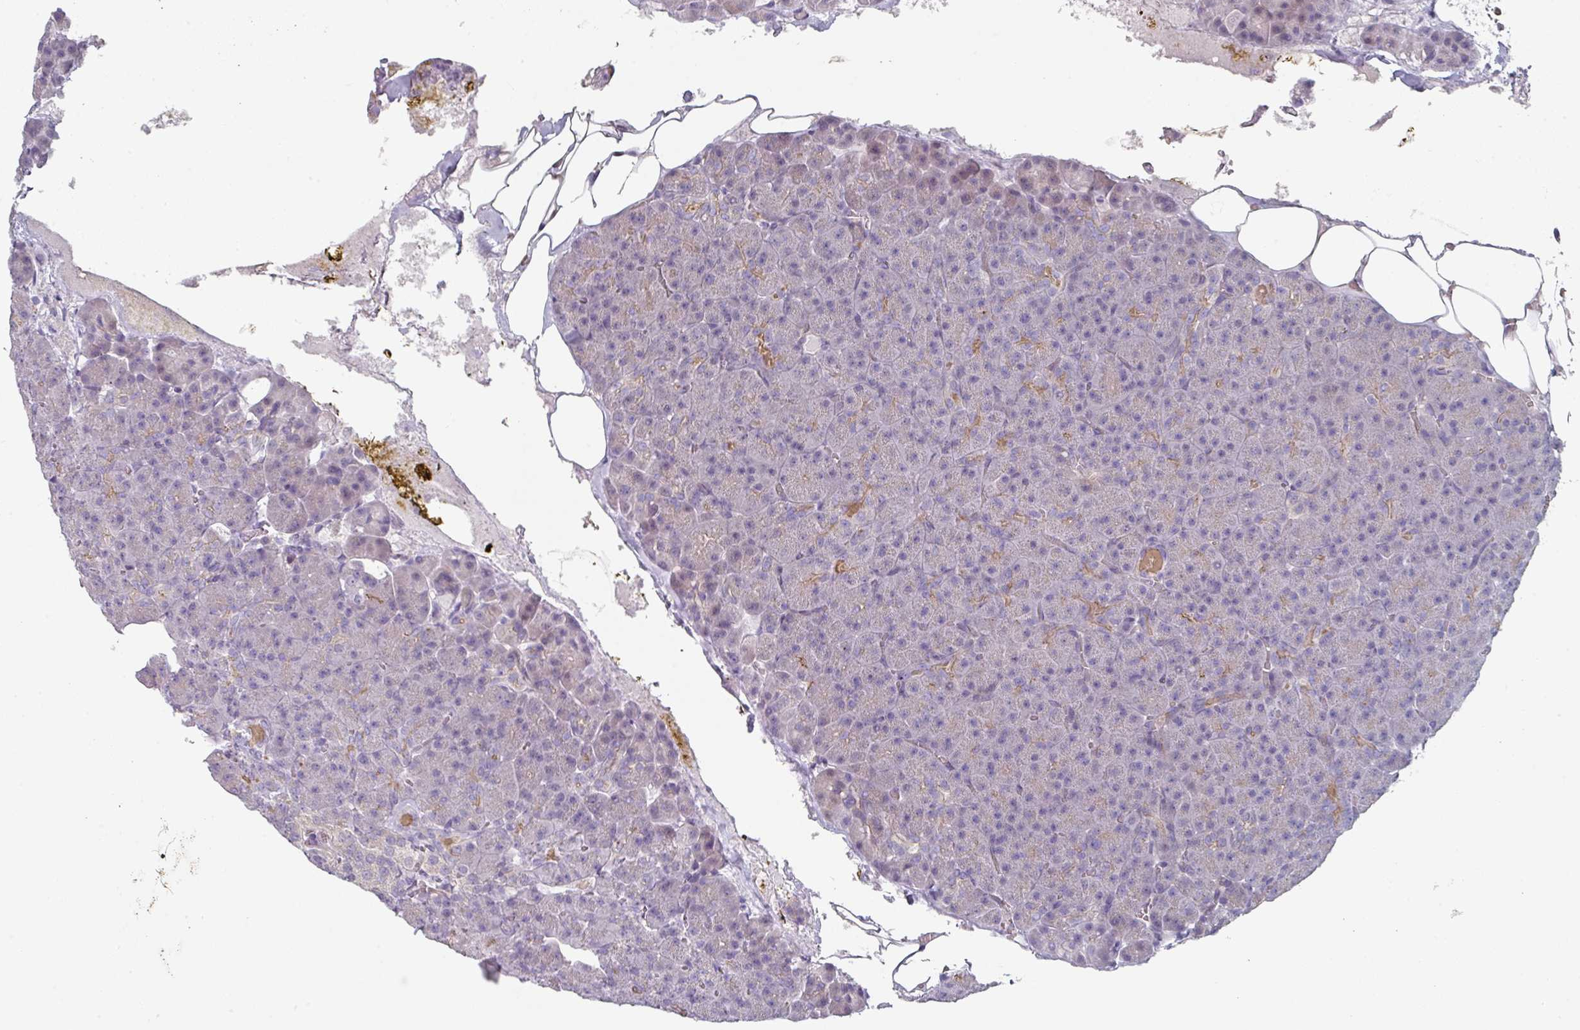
{"staining": {"intensity": "moderate", "quantity": "<25%", "location": "cytoplasmic/membranous"}, "tissue": "pancreas", "cell_type": "Exocrine glandular cells", "image_type": "normal", "snomed": [{"axis": "morphology", "description": "Normal tissue, NOS"}, {"axis": "topography", "description": "Pancreas"}], "caption": "IHC micrograph of normal human pancreas stained for a protein (brown), which exhibits low levels of moderate cytoplasmic/membranous expression in approximately <25% of exocrine glandular cells.", "gene": "WSB2", "patient": {"sex": "female", "age": 74}}